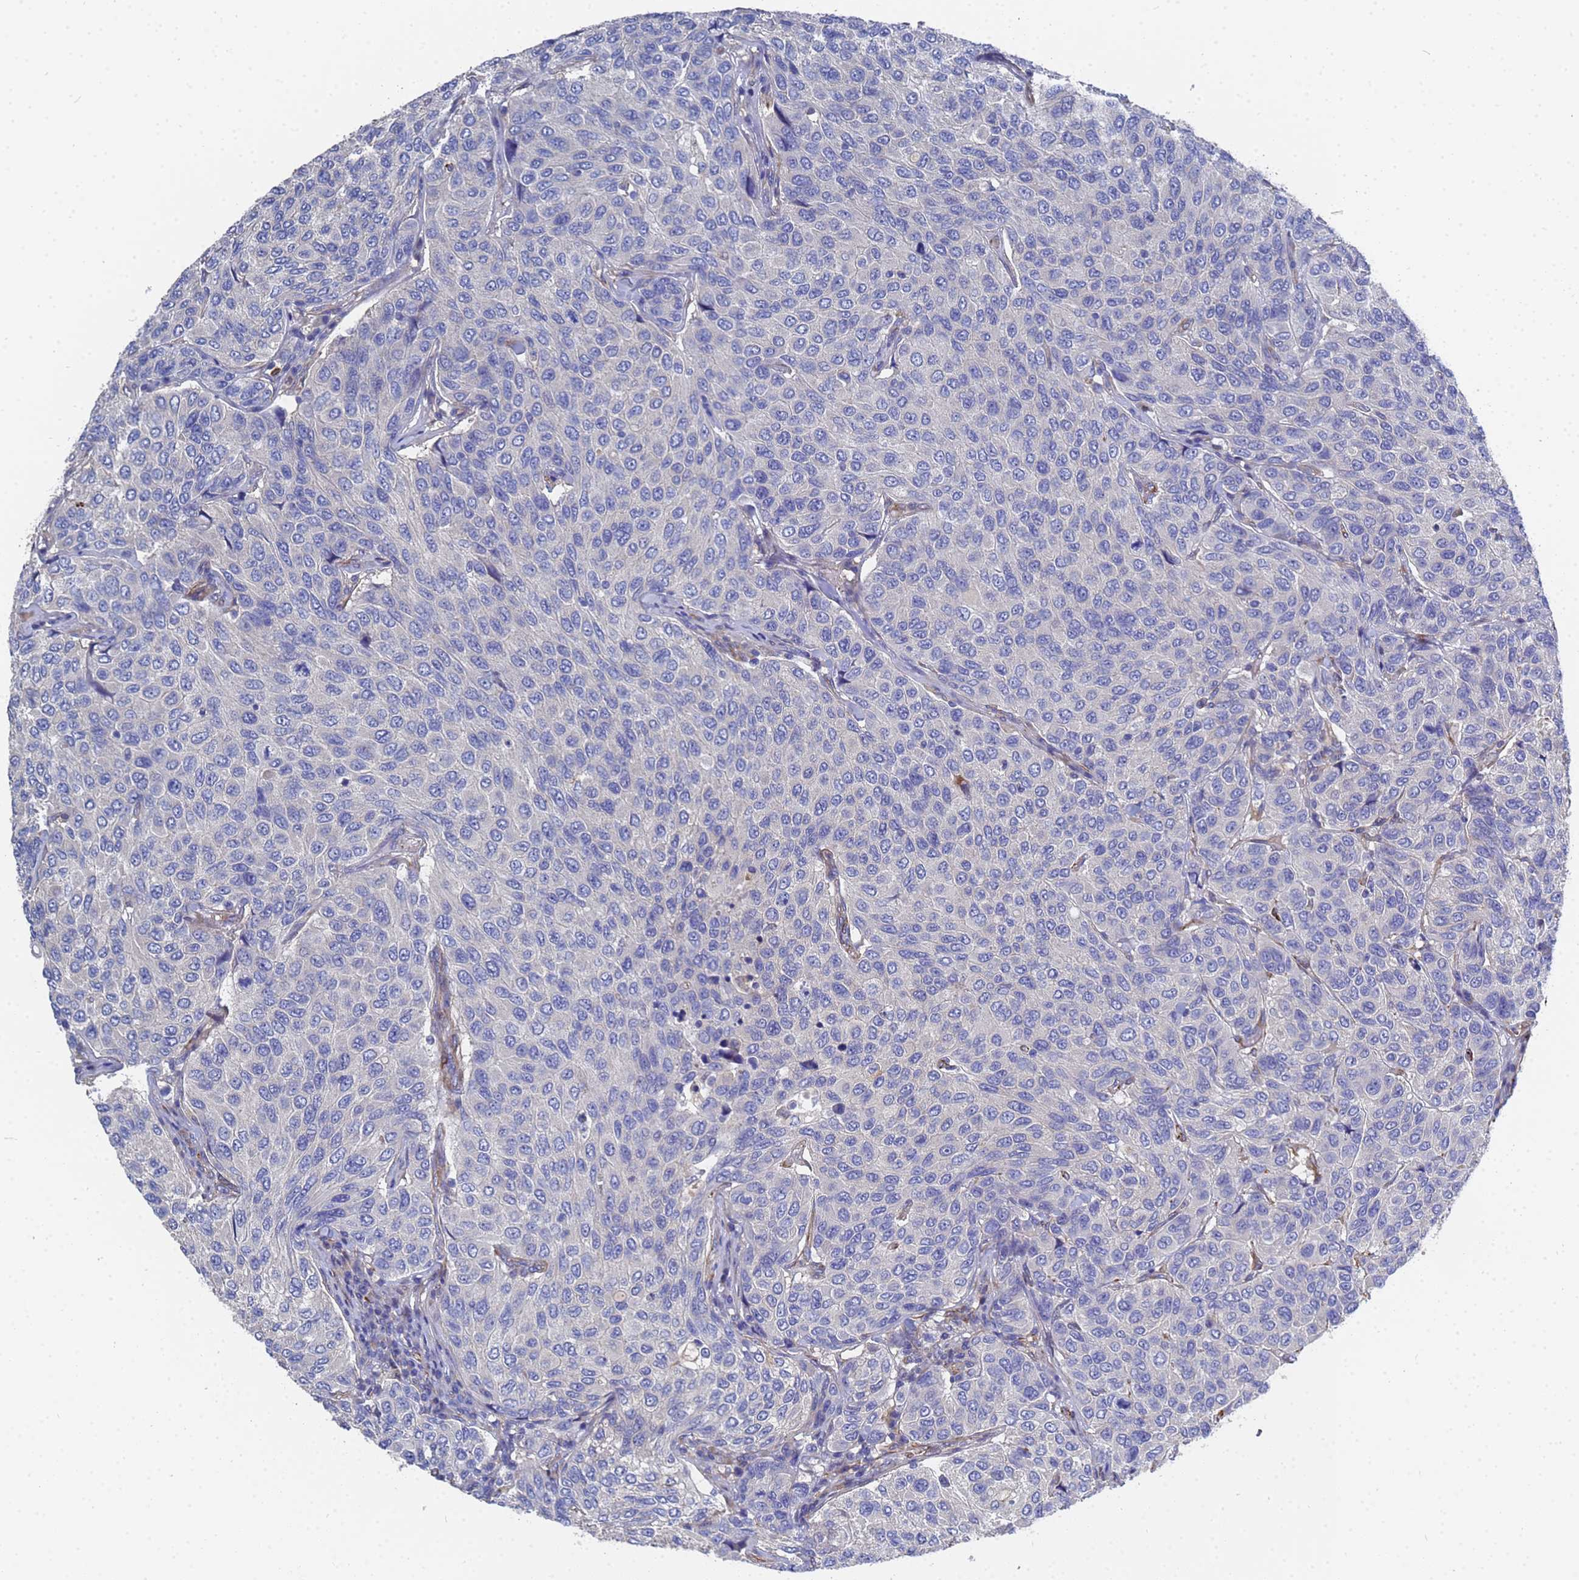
{"staining": {"intensity": "negative", "quantity": "none", "location": "none"}, "tissue": "breast cancer", "cell_type": "Tumor cells", "image_type": "cancer", "snomed": [{"axis": "morphology", "description": "Duct carcinoma"}, {"axis": "topography", "description": "Breast"}], "caption": "This histopathology image is of breast cancer stained with IHC to label a protein in brown with the nuclei are counter-stained blue. There is no staining in tumor cells.", "gene": "SYT13", "patient": {"sex": "female", "age": 55}}